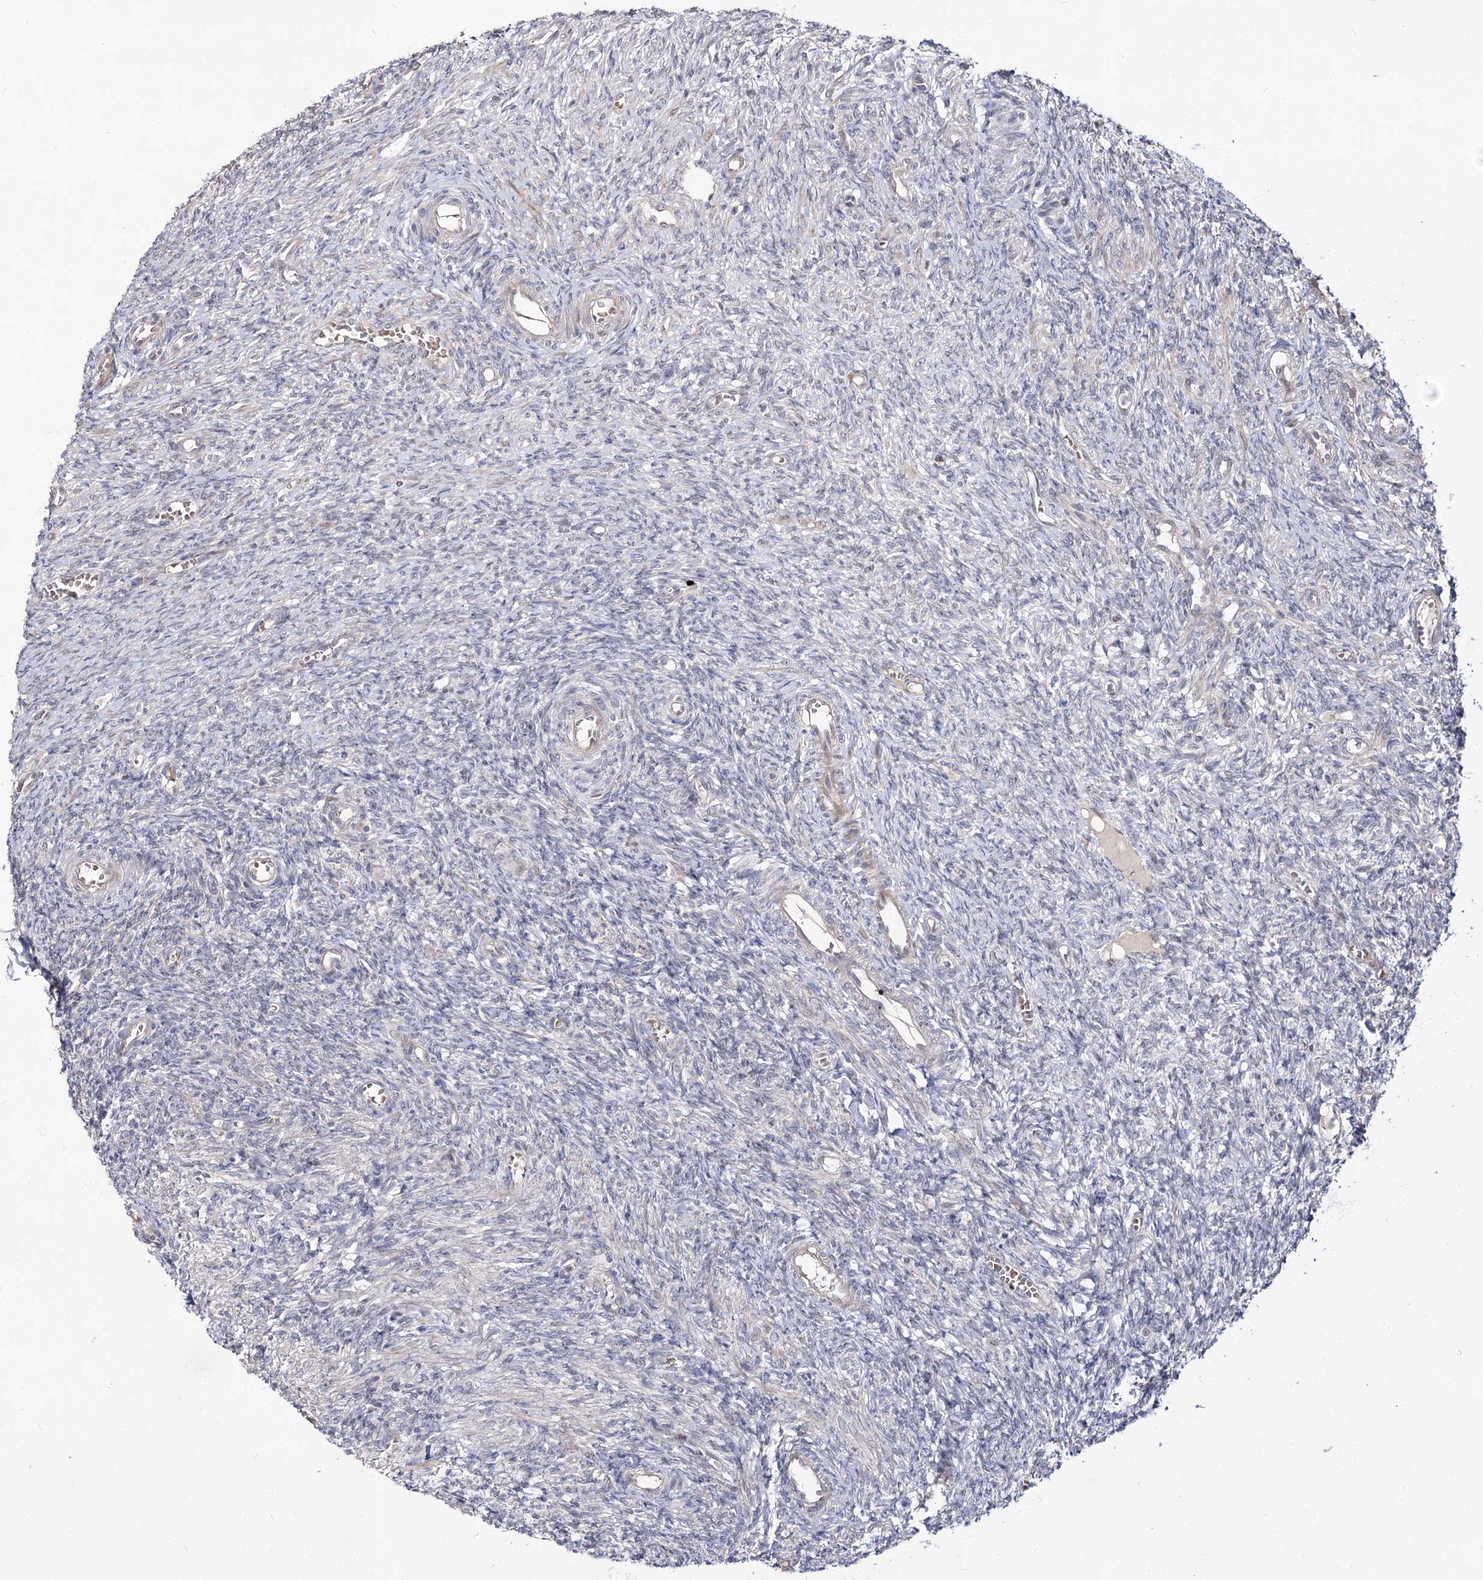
{"staining": {"intensity": "negative", "quantity": "none", "location": "none"}, "tissue": "ovary", "cell_type": "Ovarian stroma cells", "image_type": "normal", "snomed": [{"axis": "morphology", "description": "Normal tissue, NOS"}, {"axis": "topography", "description": "Ovary"}], "caption": "A high-resolution photomicrograph shows immunohistochemistry (IHC) staining of unremarkable ovary, which reveals no significant staining in ovarian stroma cells. (DAB IHC with hematoxylin counter stain).", "gene": "RRP9", "patient": {"sex": "female", "age": 27}}